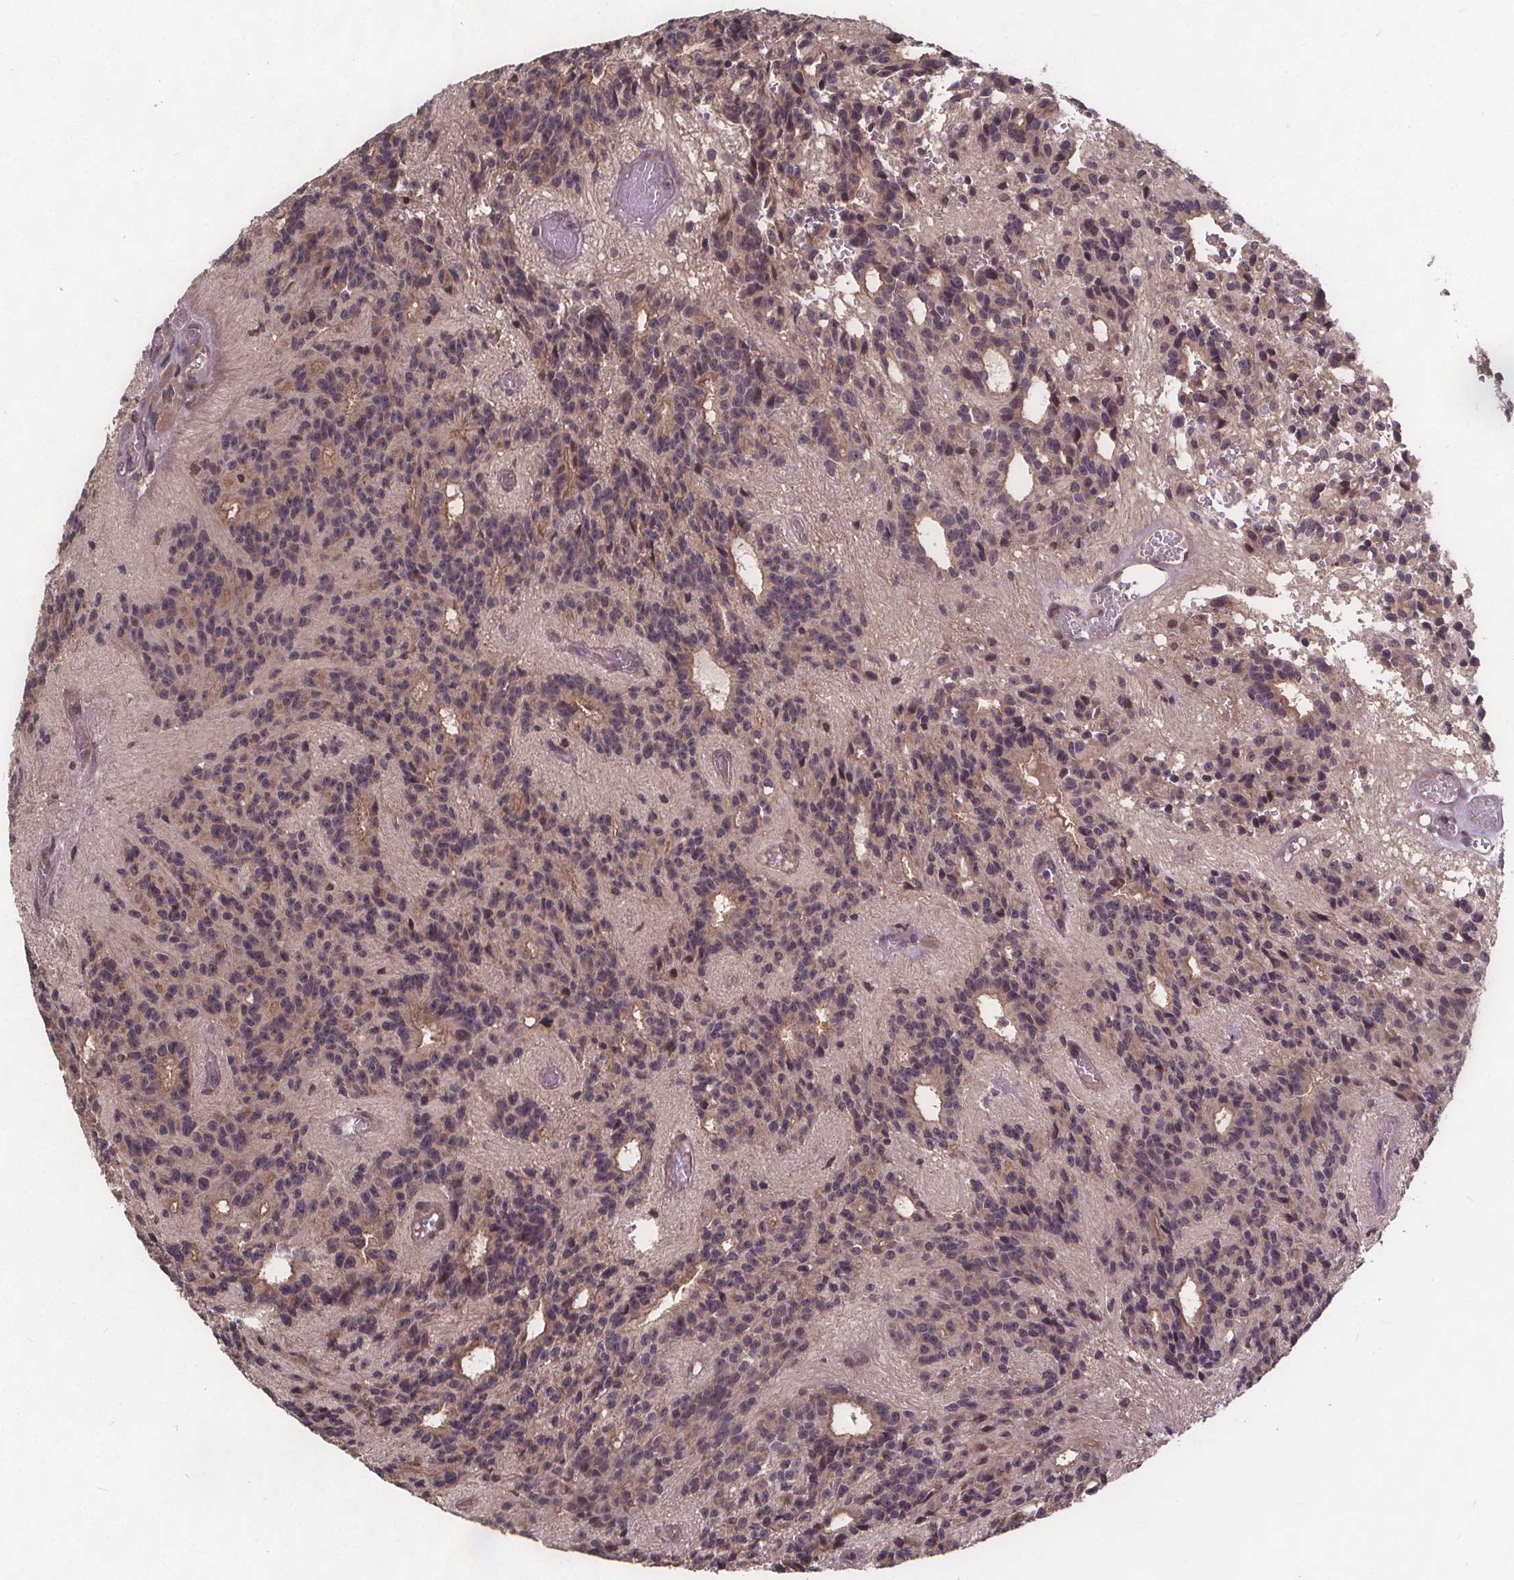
{"staining": {"intensity": "negative", "quantity": "none", "location": "none"}, "tissue": "glioma", "cell_type": "Tumor cells", "image_type": "cancer", "snomed": [{"axis": "morphology", "description": "Glioma, malignant, Low grade"}, {"axis": "topography", "description": "Brain"}], "caption": "DAB immunohistochemical staining of glioma demonstrates no significant staining in tumor cells.", "gene": "USP9X", "patient": {"sex": "male", "age": 31}}